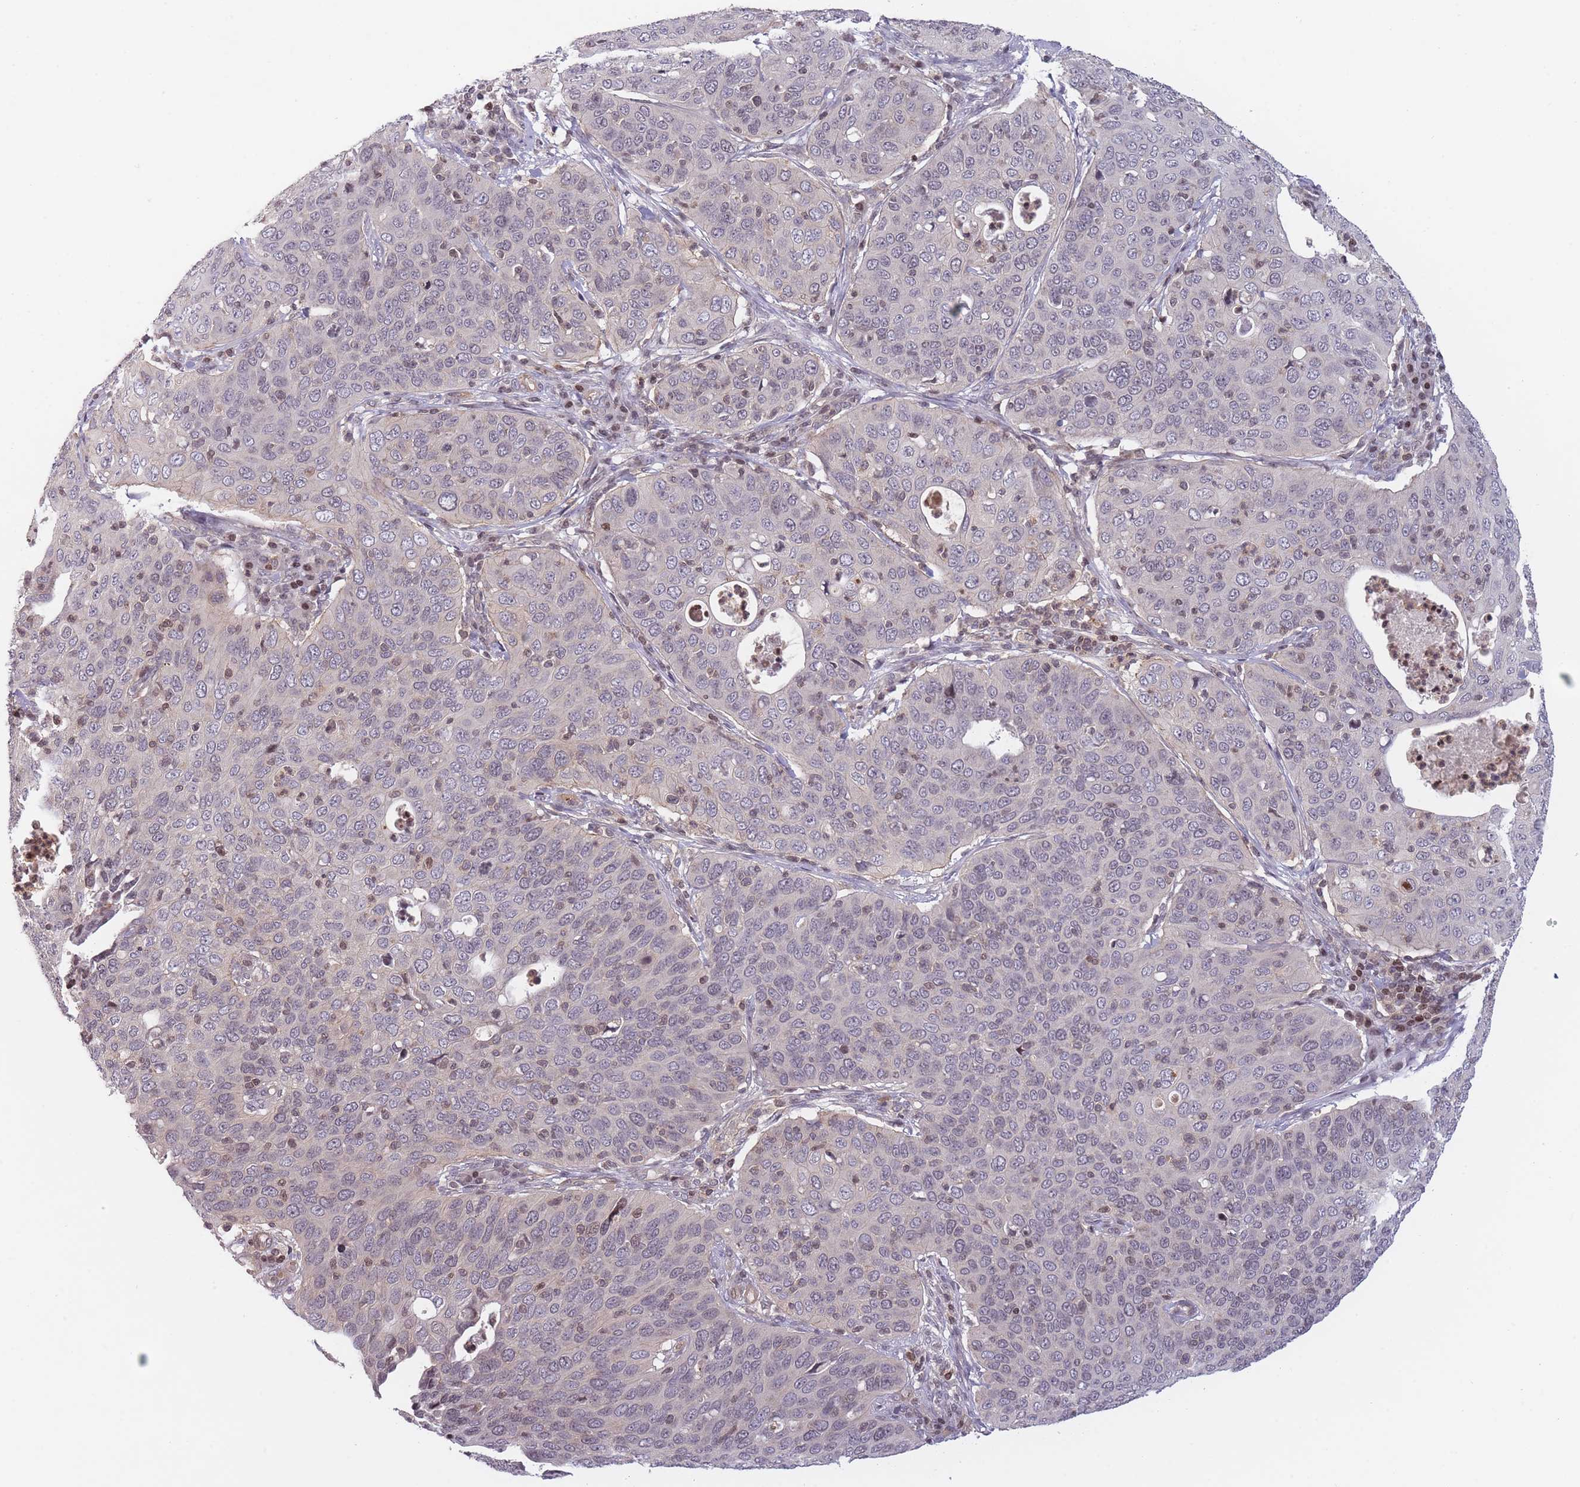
{"staining": {"intensity": "negative", "quantity": "none", "location": "none"}, "tissue": "cervical cancer", "cell_type": "Tumor cells", "image_type": "cancer", "snomed": [{"axis": "morphology", "description": "Squamous cell carcinoma, NOS"}, {"axis": "topography", "description": "Cervix"}], "caption": "High power microscopy photomicrograph of an IHC image of cervical cancer (squamous cell carcinoma), revealing no significant positivity in tumor cells.", "gene": "SLC35F5", "patient": {"sex": "female", "age": 36}}